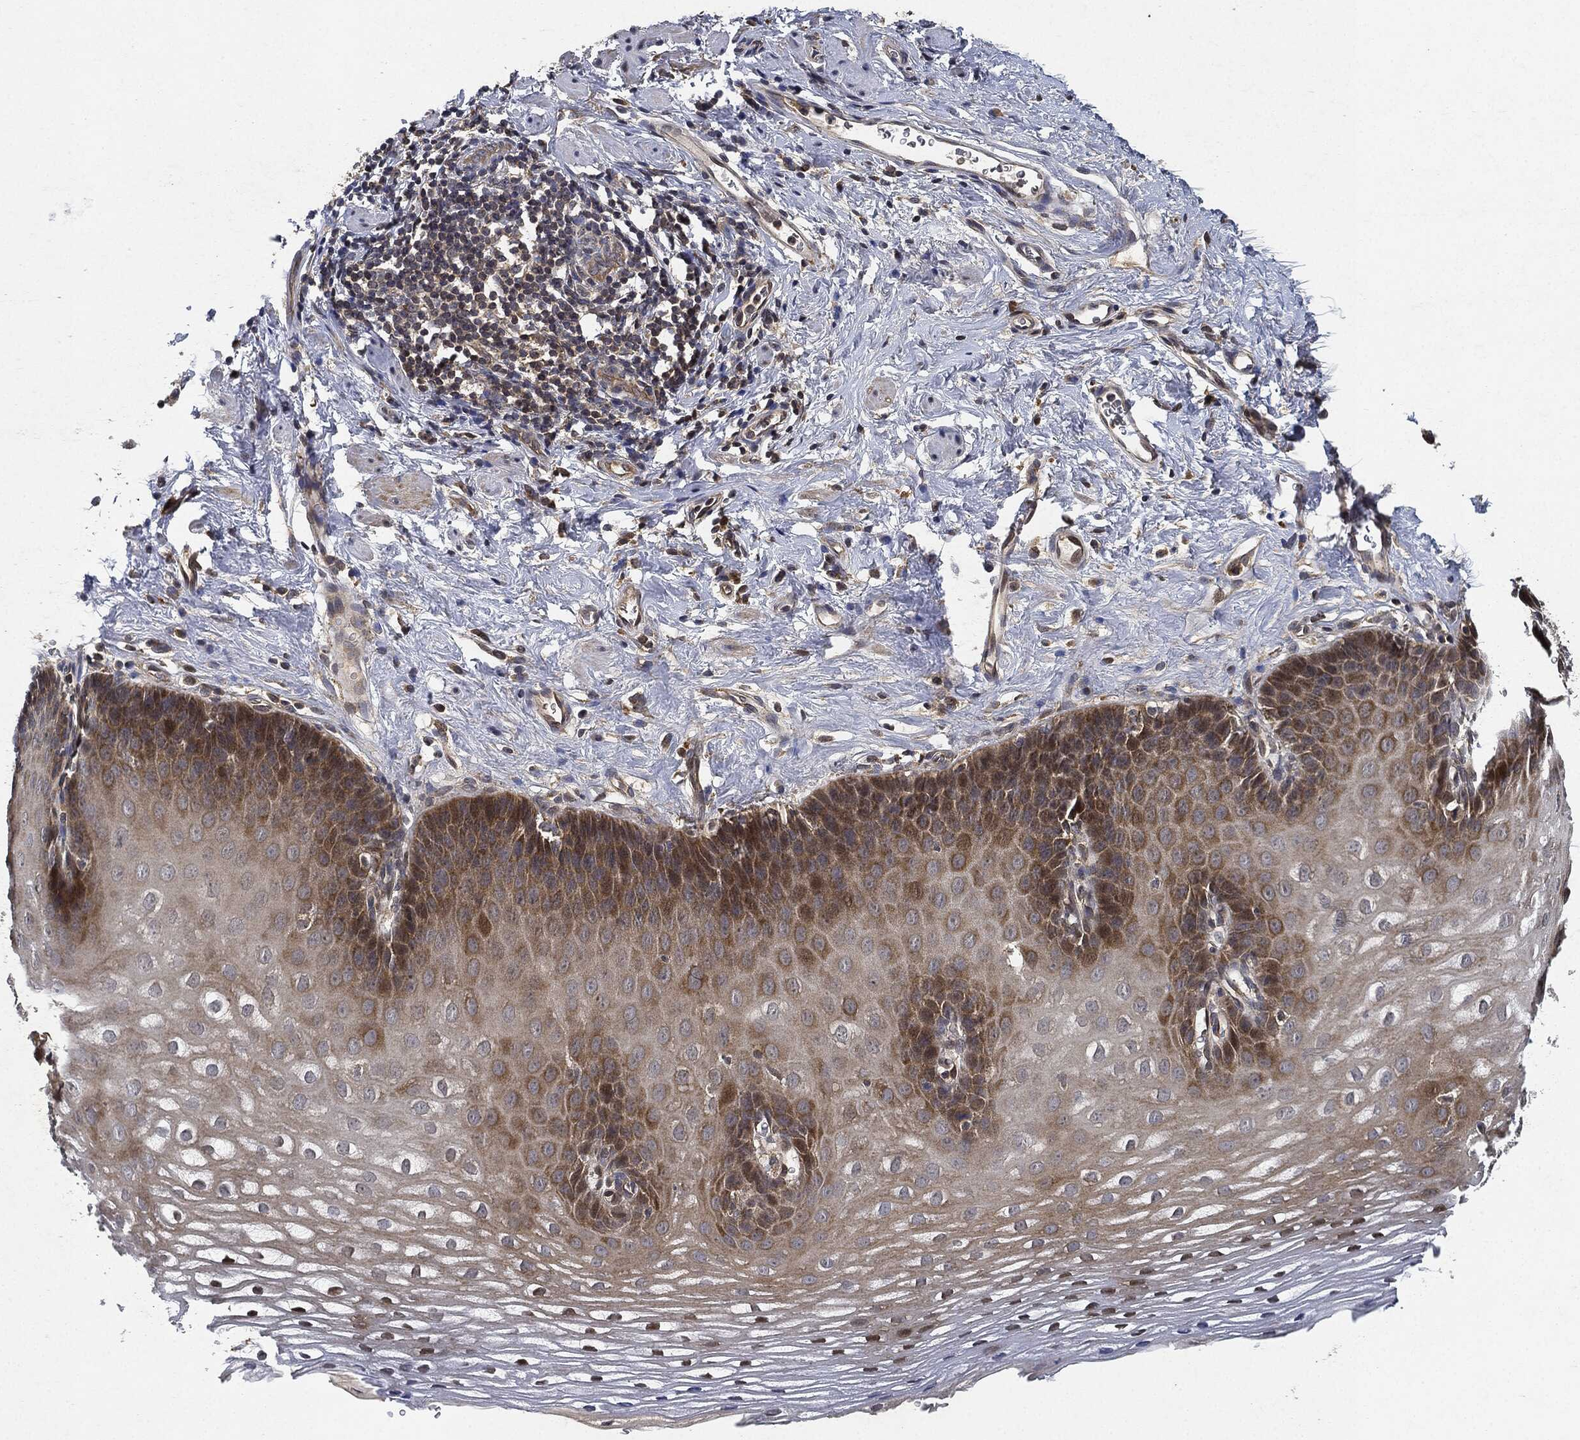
{"staining": {"intensity": "moderate", "quantity": "<25%", "location": "cytoplasmic/membranous"}, "tissue": "esophagus", "cell_type": "Squamous epithelial cells", "image_type": "normal", "snomed": [{"axis": "morphology", "description": "Normal tissue, NOS"}, {"axis": "topography", "description": "Esophagus"}], "caption": "A photomicrograph of human esophagus stained for a protein reveals moderate cytoplasmic/membranous brown staining in squamous epithelial cells.", "gene": "MLST8", "patient": {"sex": "male", "age": 64}}